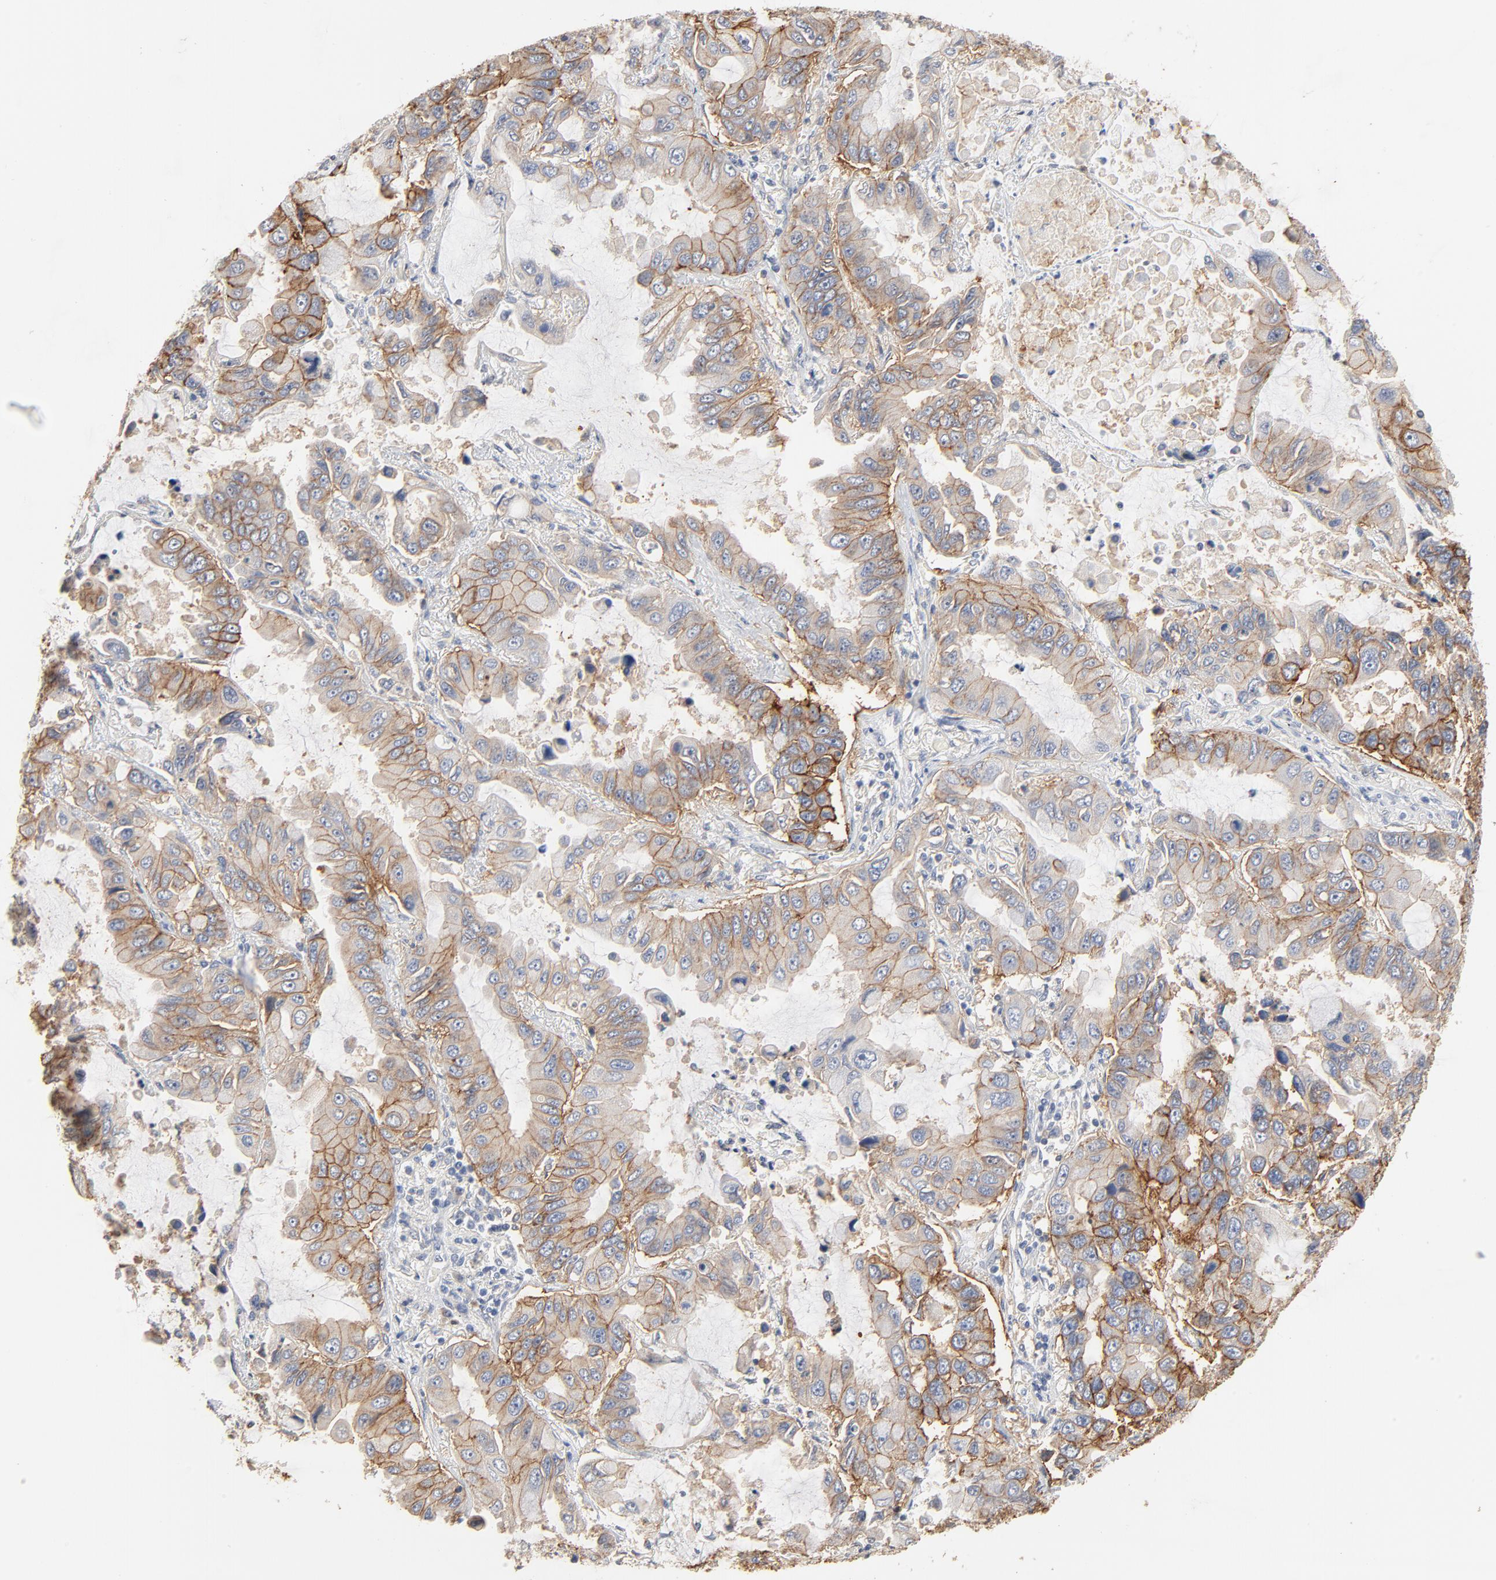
{"staining": {"intensity": "weak", "quantity": "25%-75%", "location": "cytoplasmic/membranous"}, "tissue": "lung cancer", "cell_type": "Tumor cells", "image_type": "cancer", "snomed": [{"axis": "morphology", "description": "Adenocarcinoma, NOS"}, {"axis": "topography", "description": "Lung"}], "caption": "DAB (3,3'-diaminobenzidine) immunohistochemical staining of lung cancer displays weak cytoplasmic/membranous protein expression in about 25%-75% of tumor cells.", "gene": "EPCAM", "patient": {"sex": "male", "age": 64}}